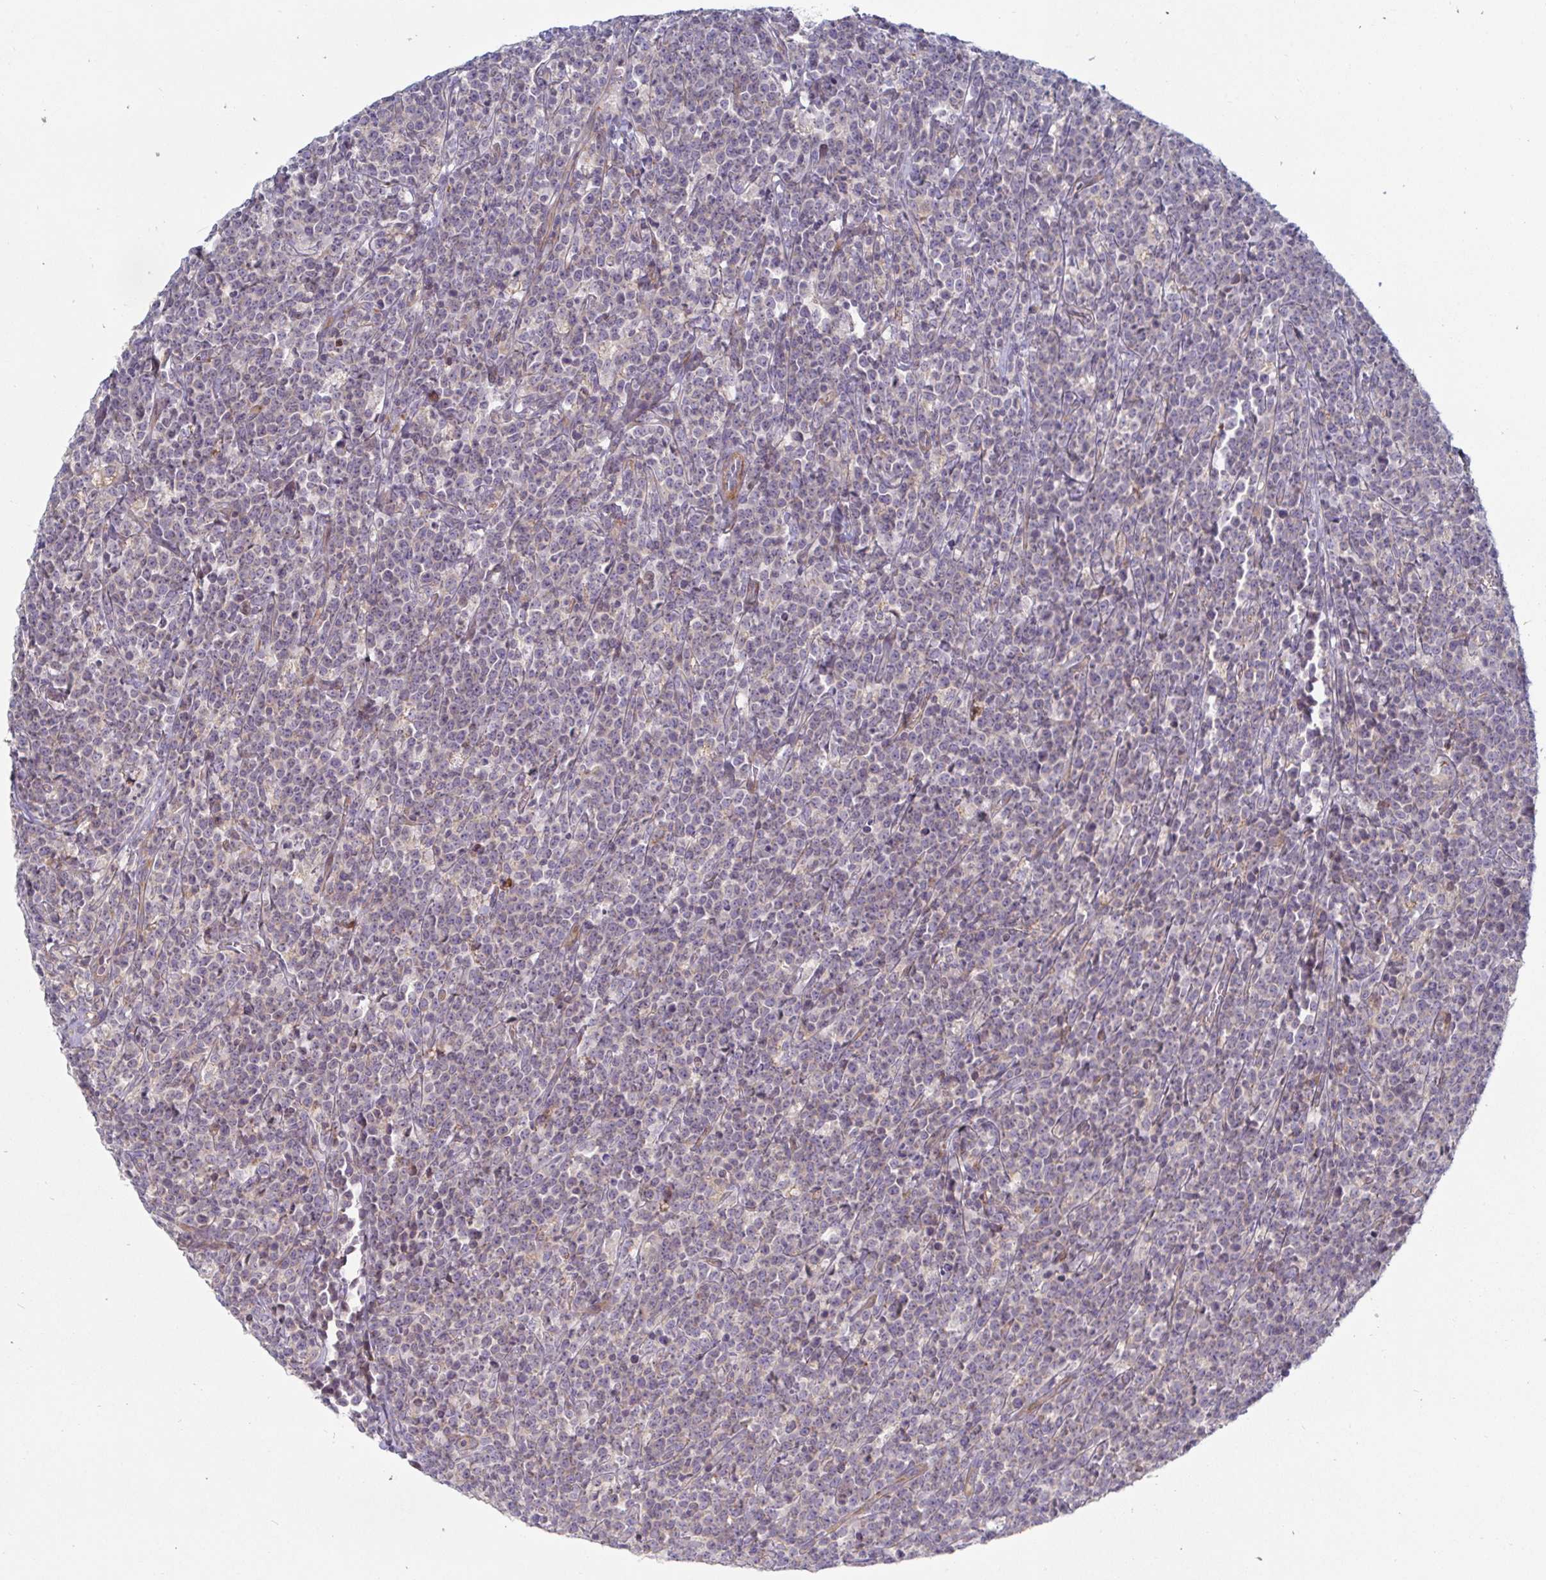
{"staining": {"intensity": "negative", "quantity": "none", "location": "none"}, "tissue": "lymphoma", "cell_type": "Tumor cells", "image_type": "cancer", "snomed": [{"axis": "morphology", "description": "Malignant lymphoma, non-Hodgkin's type, High grade"}, {"axis": "topography", "description": "Small intestine"}], "caption": "Immunohistochemistry image of lymphoma stained for a protein (brown), which demonstrates no staining in tumor cells.", "gene": "SSH2", "patient": {"sex": "female", "age": 56}}